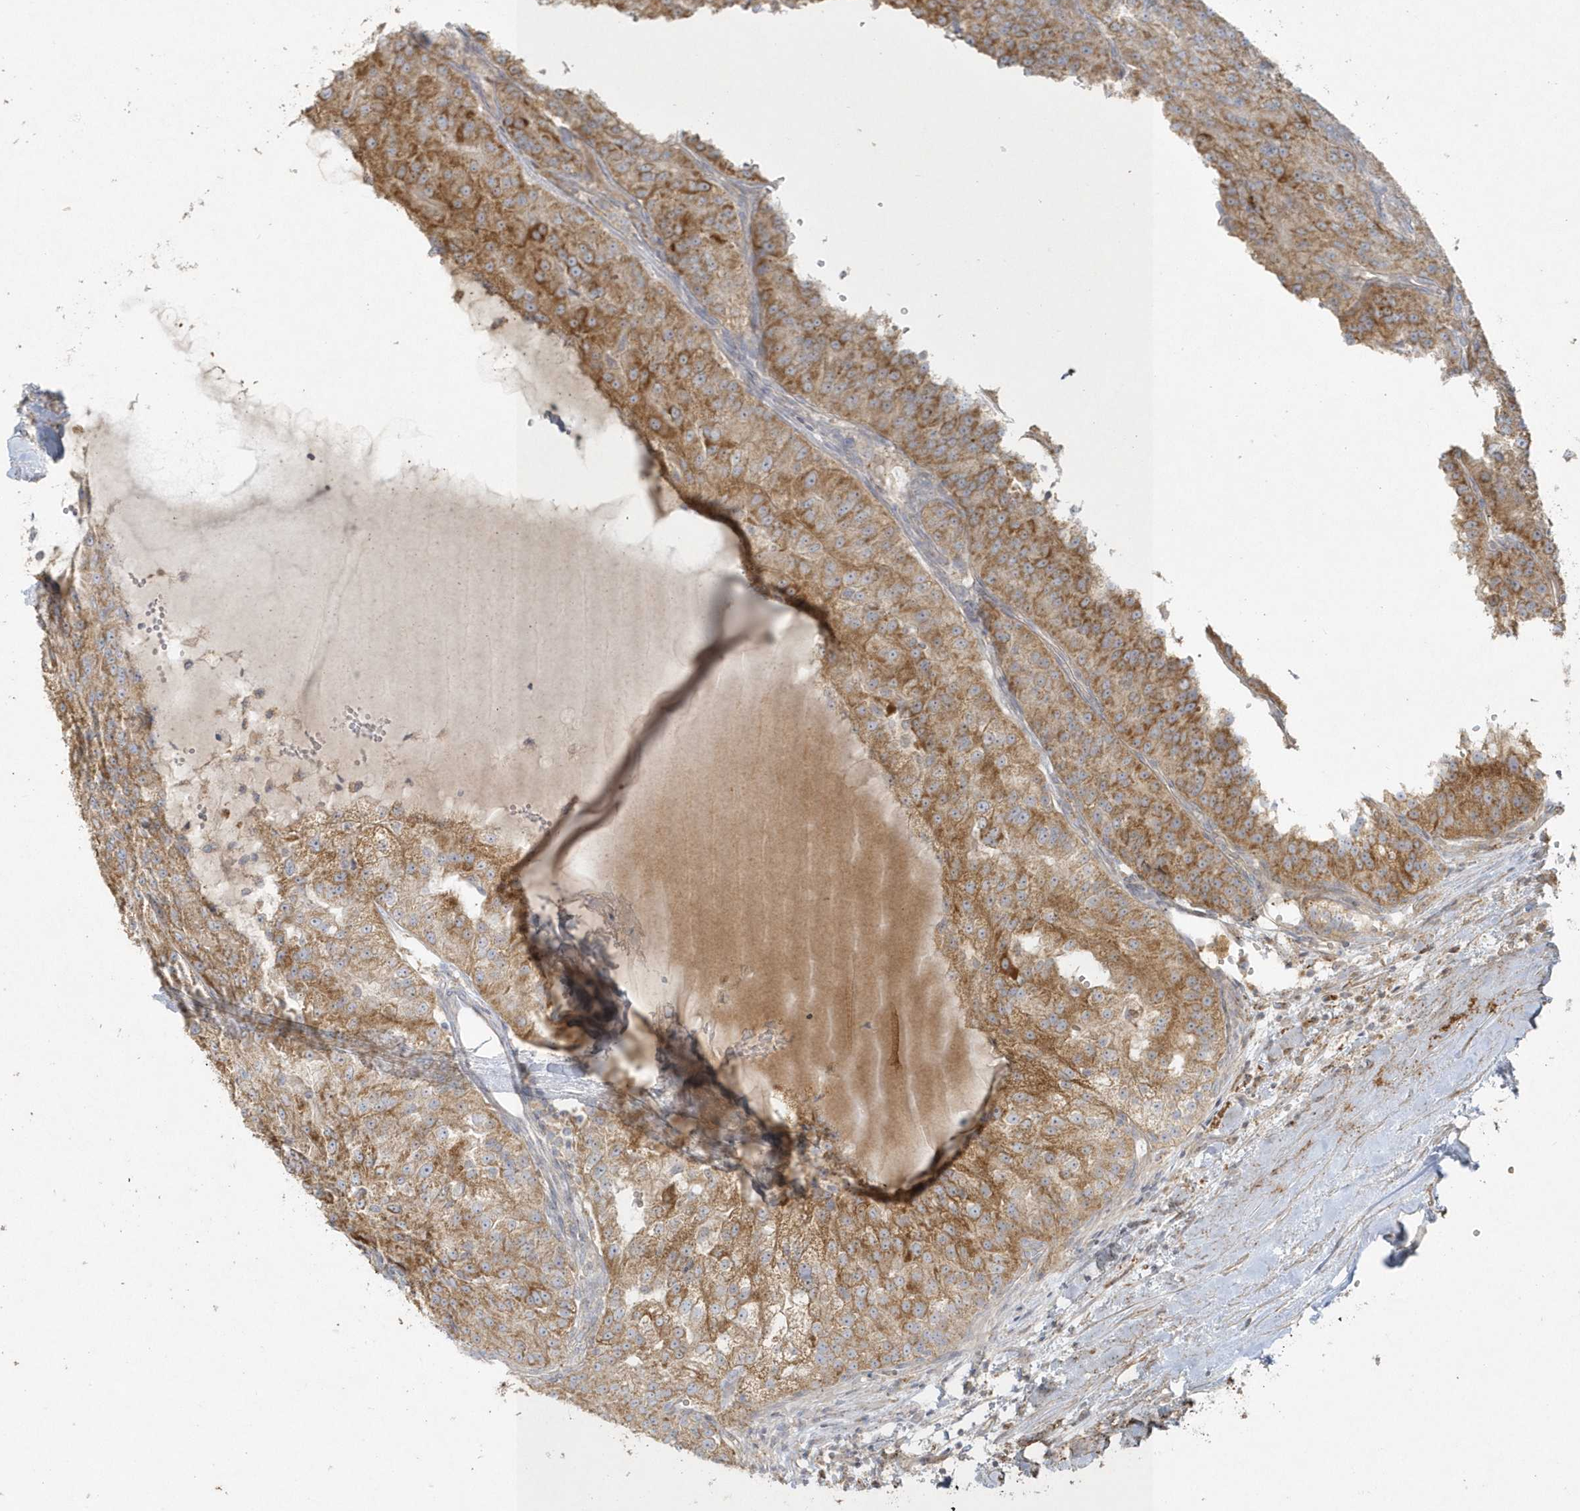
{"staining": {"intensity": "moderate", "quantity": ">75%", "location": "cytoplasmic/membranous"}, "tissue": "renal cancer", "cell_type": "Tumor cells", "image_type": "cancer", "snomed": [{"axis": "morphology", "description": "Adenocarcinoma, NOS"}, {"axis": "topography", "description": "Kidney"}], "caption": "Tumor cells reveal moderate cytoplasmic/membranous expression in about >75% of cells in renal adenocarcinoma.", "gene": "BLTP3A", "patient": {"sex": "female", "age": 63}}